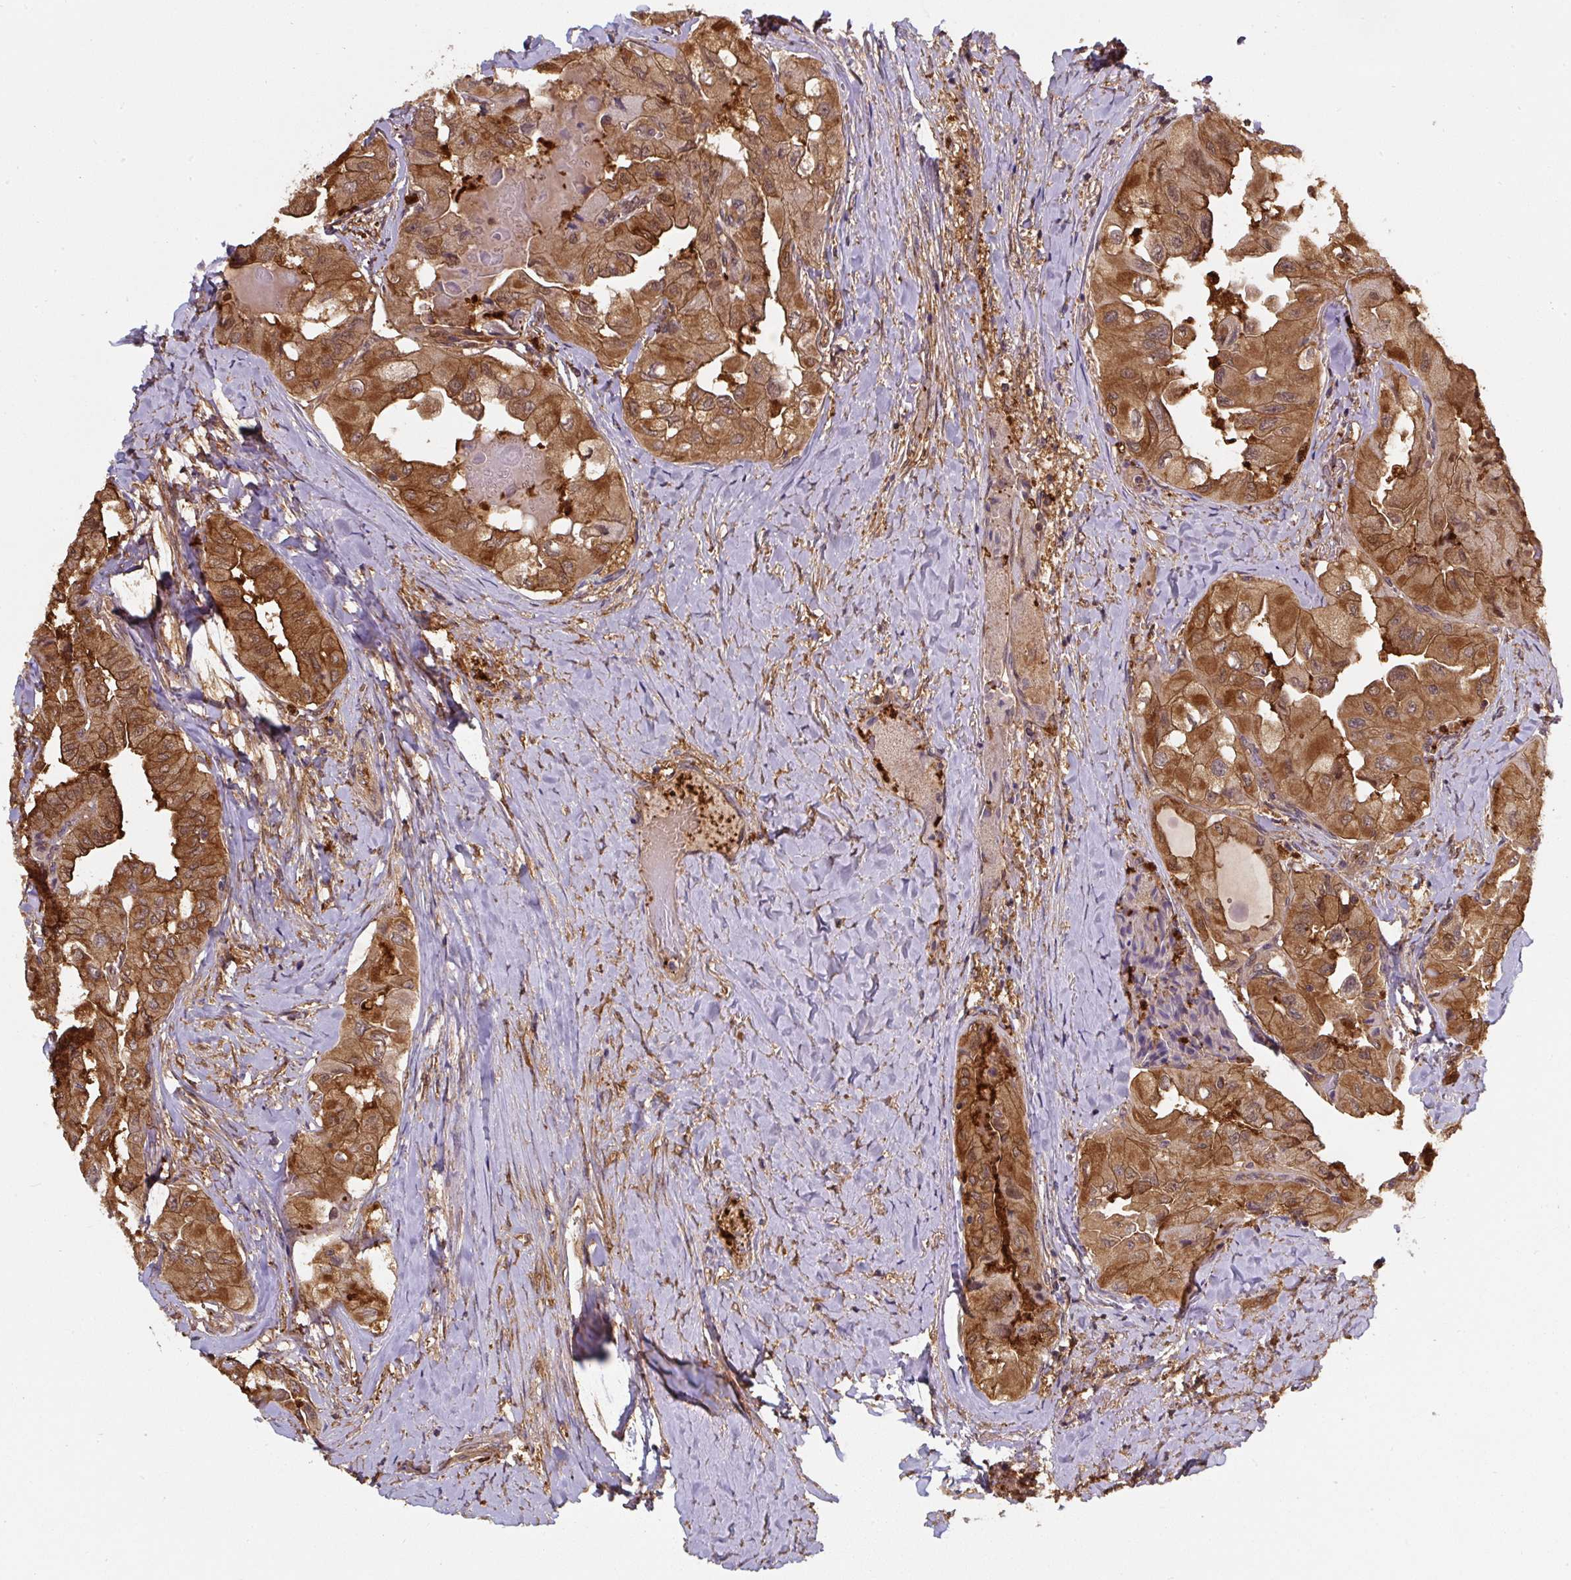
{"staining": {"intensity": "moderate", "quantity": ">75%", "location": "cytoplasmic/membranous,nuclear"}, "tissue": "thyroid cancer", "cell_type": "Tumor cells", "image_type": "cancer", "snomed": [{"axis": "morphology", "description": "Normal tissue, NOS"}, {"axis": "morphology", "description": "Papillary adenocarcinoma, NOS"}, {"axis": "topography", "description": "Thyroid gland"}], "caption": "About >75% of tumor cells in thyroid cancer (papillary adenocarcinoma) show moderate cytoplasmic/membranous and nuclear protein staining as visualized by brown immunohistochemical staining.", "gene": "ST13", "patient": {"sex": "female", "age": 59}}